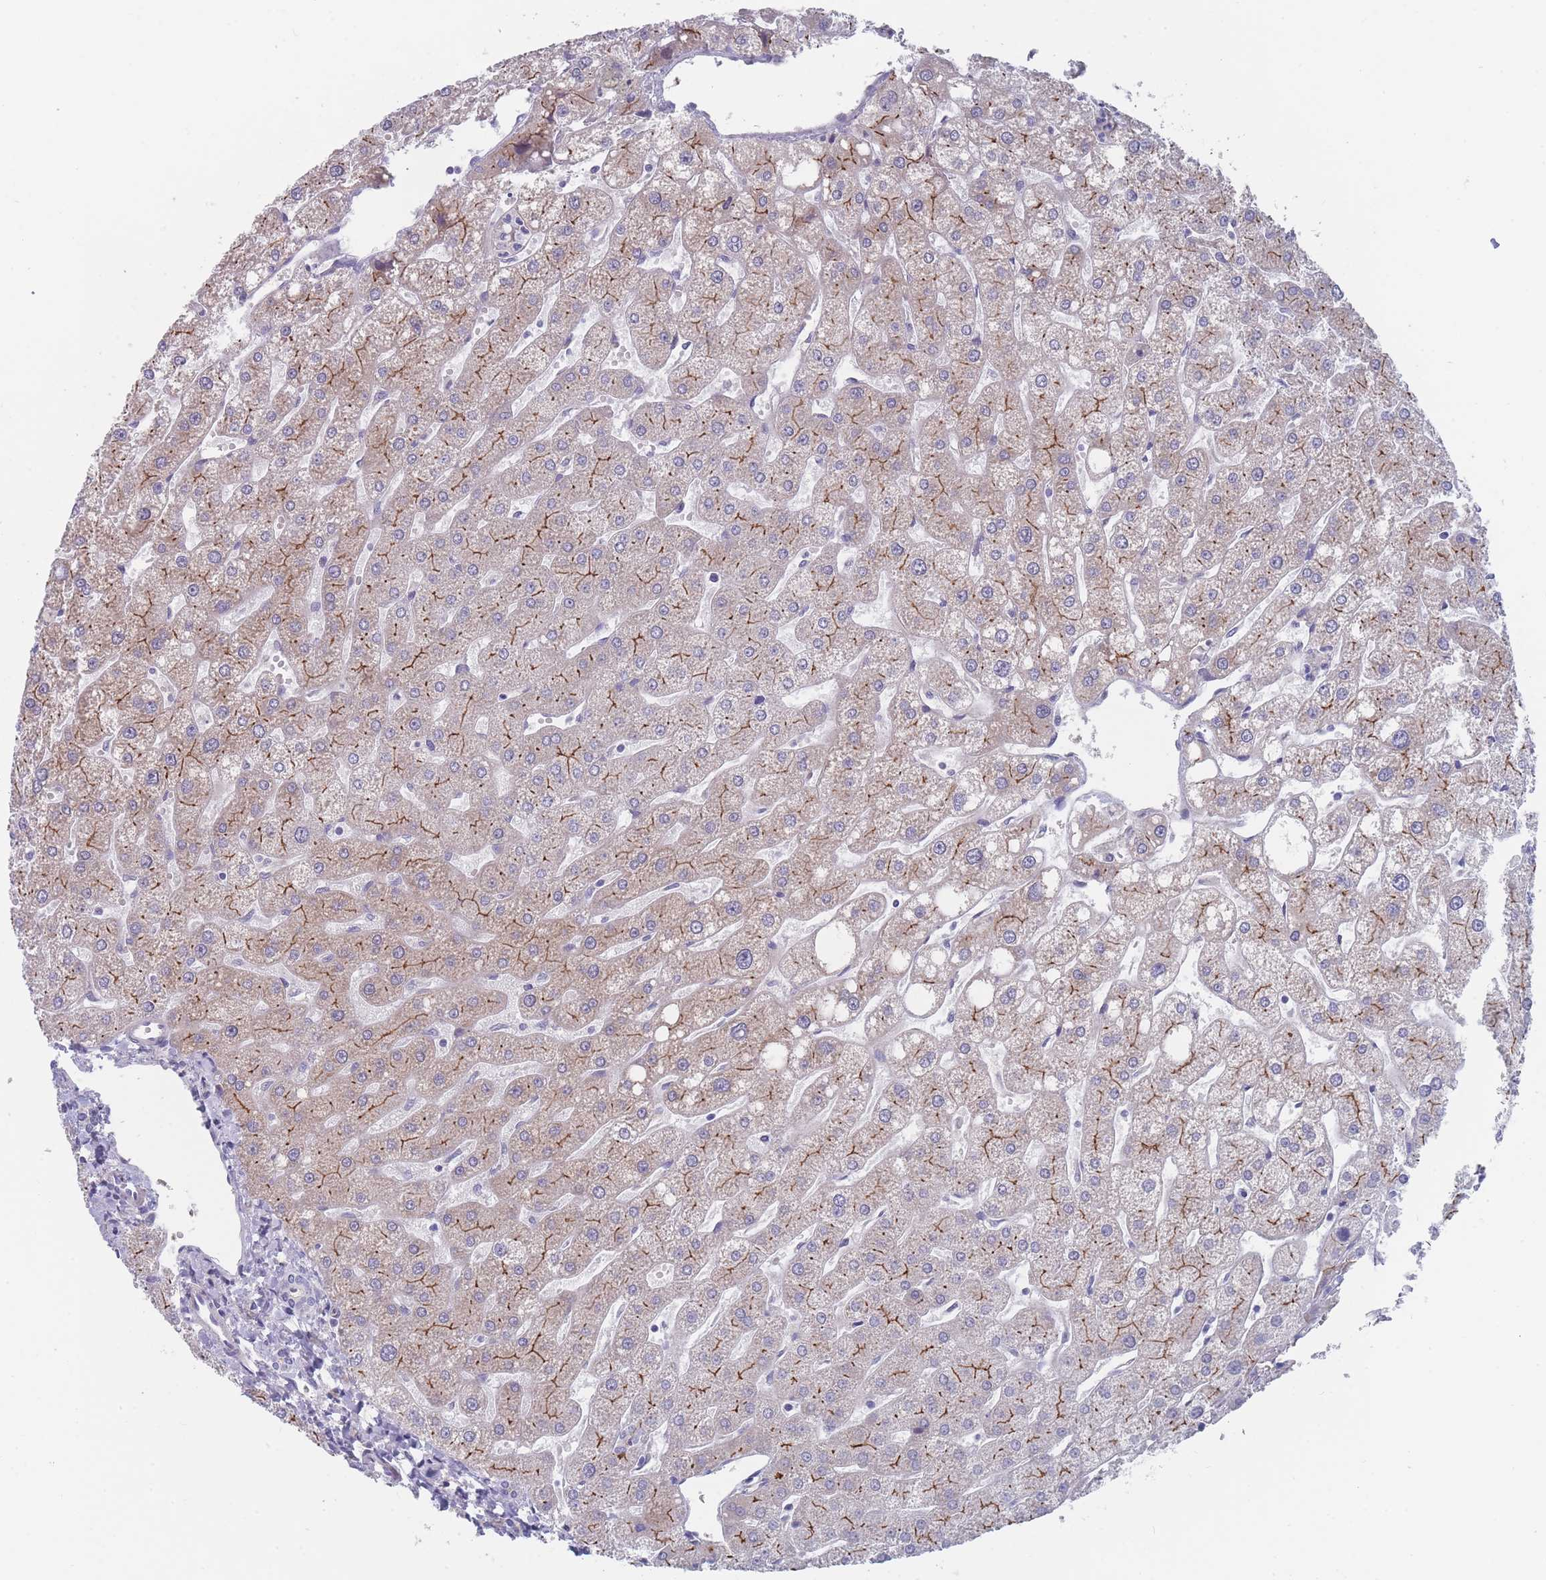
{"staining": {"intensity": "negative", "quantity": "none", "location": "none"}, "tissue": "liver", "cell_type": "Cholangiocytes", "image_type": "normal", "snomed": [{"axis": "morphology", "description": "Normal tissue, NOS"}, {"axis": "topography", "description": "Liver"}], "caption": "There is no significant positivity in cholangiocytes of liver. (DAB IHC with hematoxylin counter stain).", "gene": "PIGU", "patient": {"sex": "male", "age": 67}}